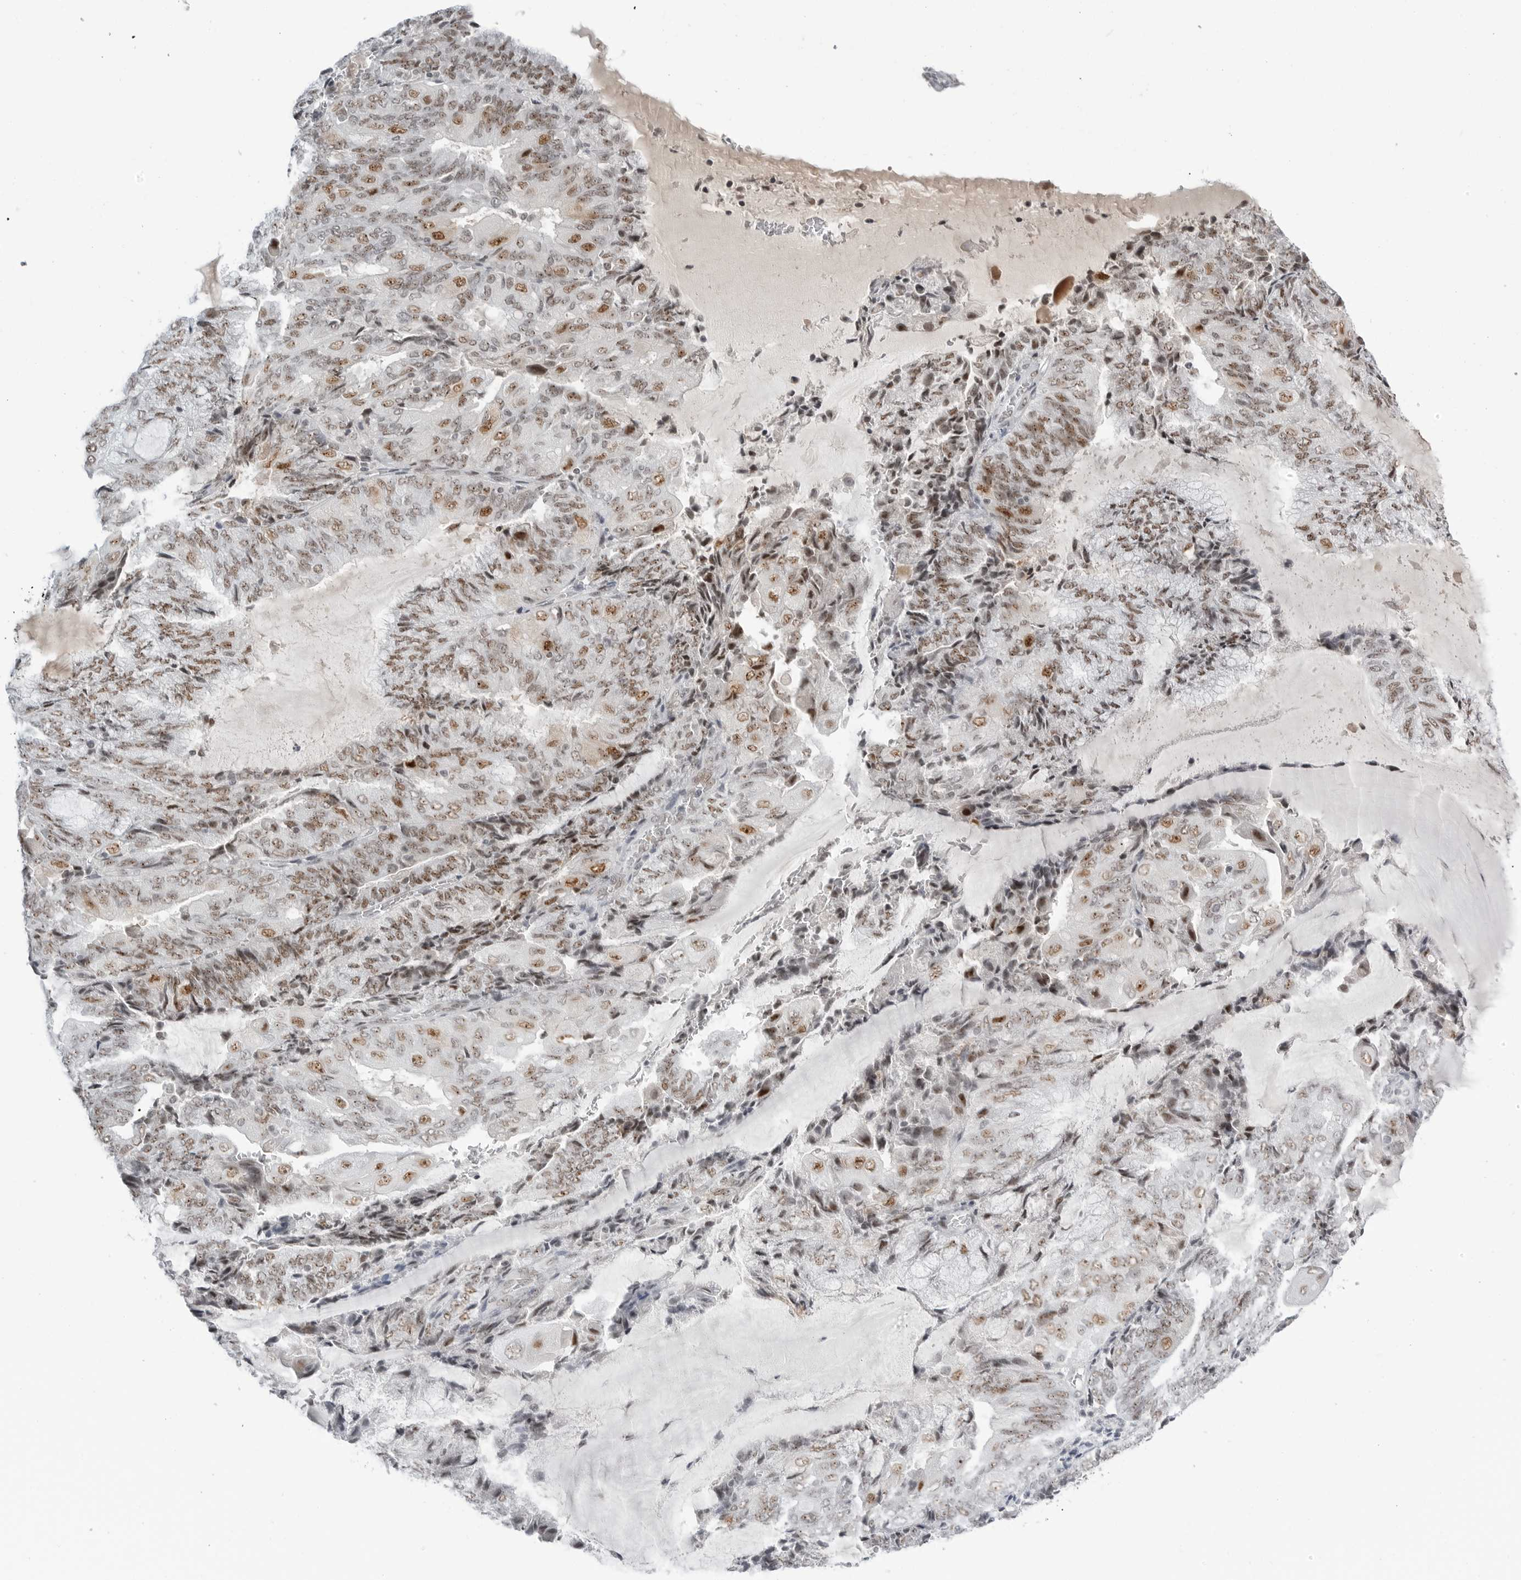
{"staining": {"intensity": "moderate", "quantity": ">75%", "location": "nuclear"}, "tissue": "endometrial cancer", "cell_type": "Tumor cells", "image_type": "cancer", "snomed": [{"axis": "morphology", "description": "Adenocarcinoma, NOS"}, {"axis": "topography", "description": "Endometrium"}], "caption": "The immunohistochemical stain labels moderate nuclear staining in tumor cells of endometrial cancer tissue.", "gene": "WRAP53", "patient": {"sex": "female", "age": 81}}